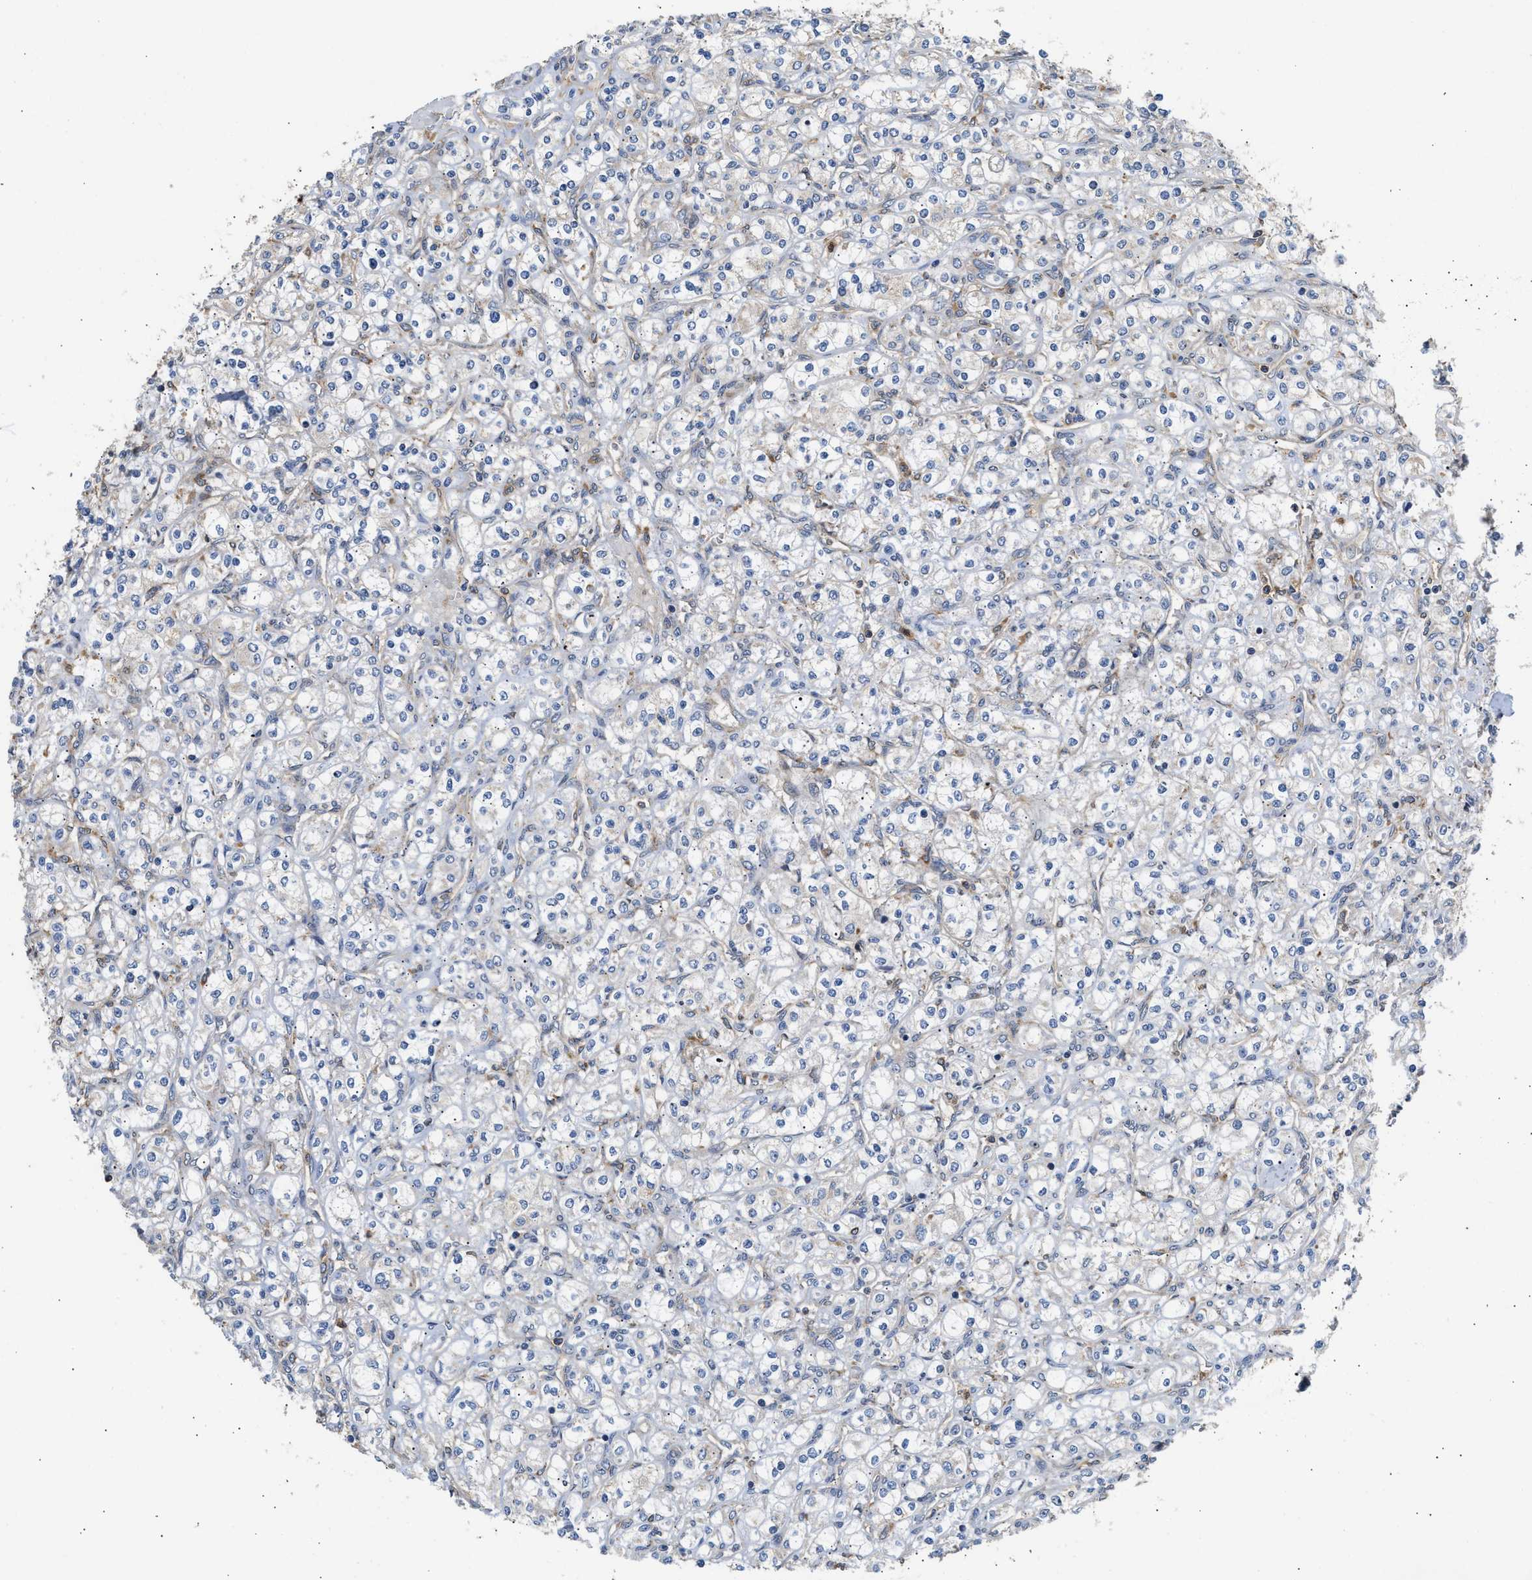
{"staining": {"intensity": "negative", "quantity": "none", "location": "none"}, "tissue": "renal cancer", "cell_type": "Tumor cells", "image_type": "cancer", "snomed": [{"axis": "morphology", "description": "Adenocarcinoma, NOS"}, {"axis": "topography", "description": "Kidney"}], "caption": "This is a micrograph of immunohistochemistry (IHC) staining of renal adenocarcinoma, which shows no positivity in tumor cells.", "gene": "RAB31", "patient": {"sex": "male", "age": 77}}